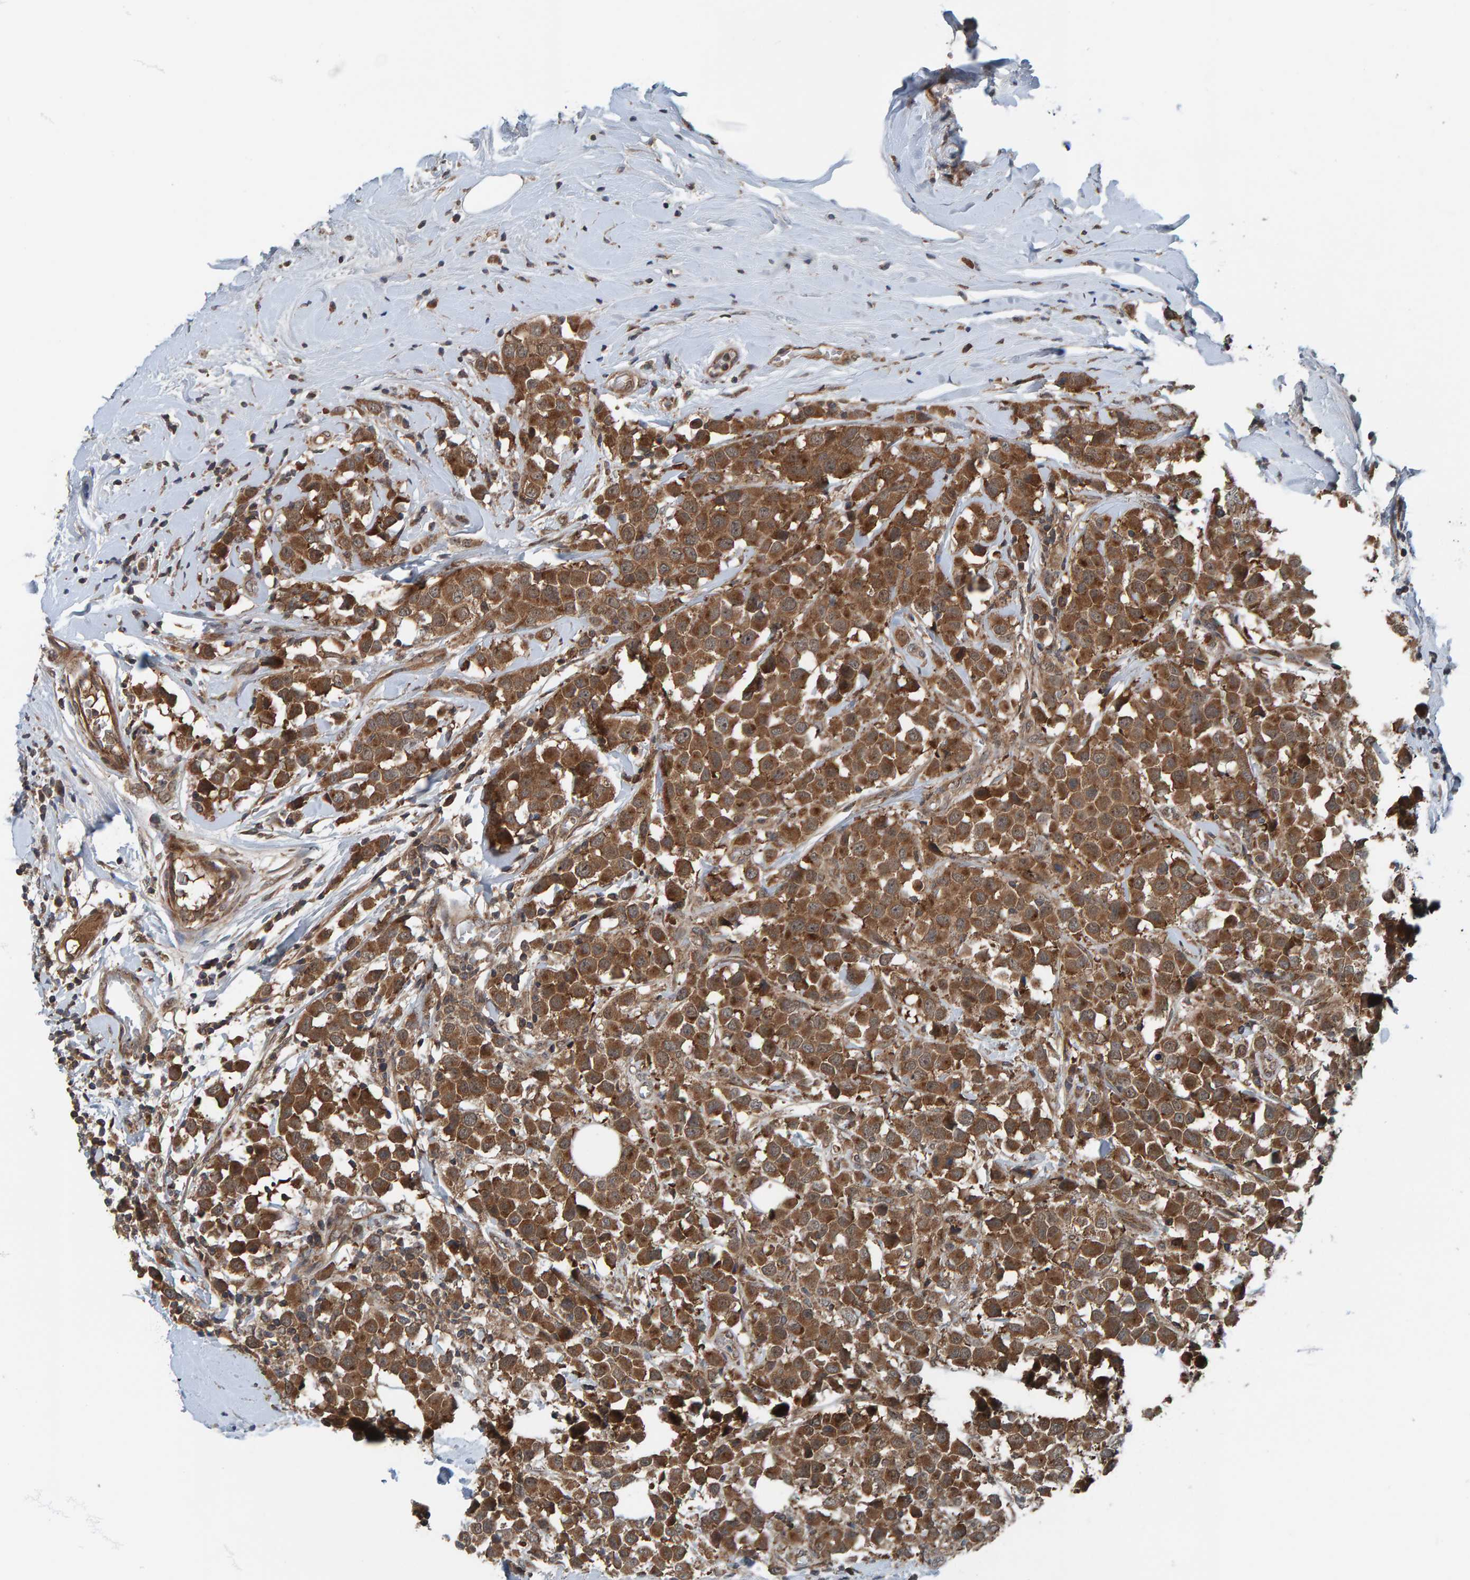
{"staining": {"intensity": "moderate", "quantity": ">75%", "location": "cytoplasmic/membranous"}, "tissue": "breast cancer", "cell_type": "Tumor cells", "image_type": "cancer", "snomed": [{"axis": "morphology", "description": "Duct carcinoma"}, {"axis": "topography", "description": "Breast"}], "caption": "This is a micrograph of IHC staining of breast invasive ductal carcinoma, which shows moderate staining in the cytoplasmic/membranous of tumor cells.", "gene": "CUEDC1", "patient": {"sex": "female", "age": 61}}